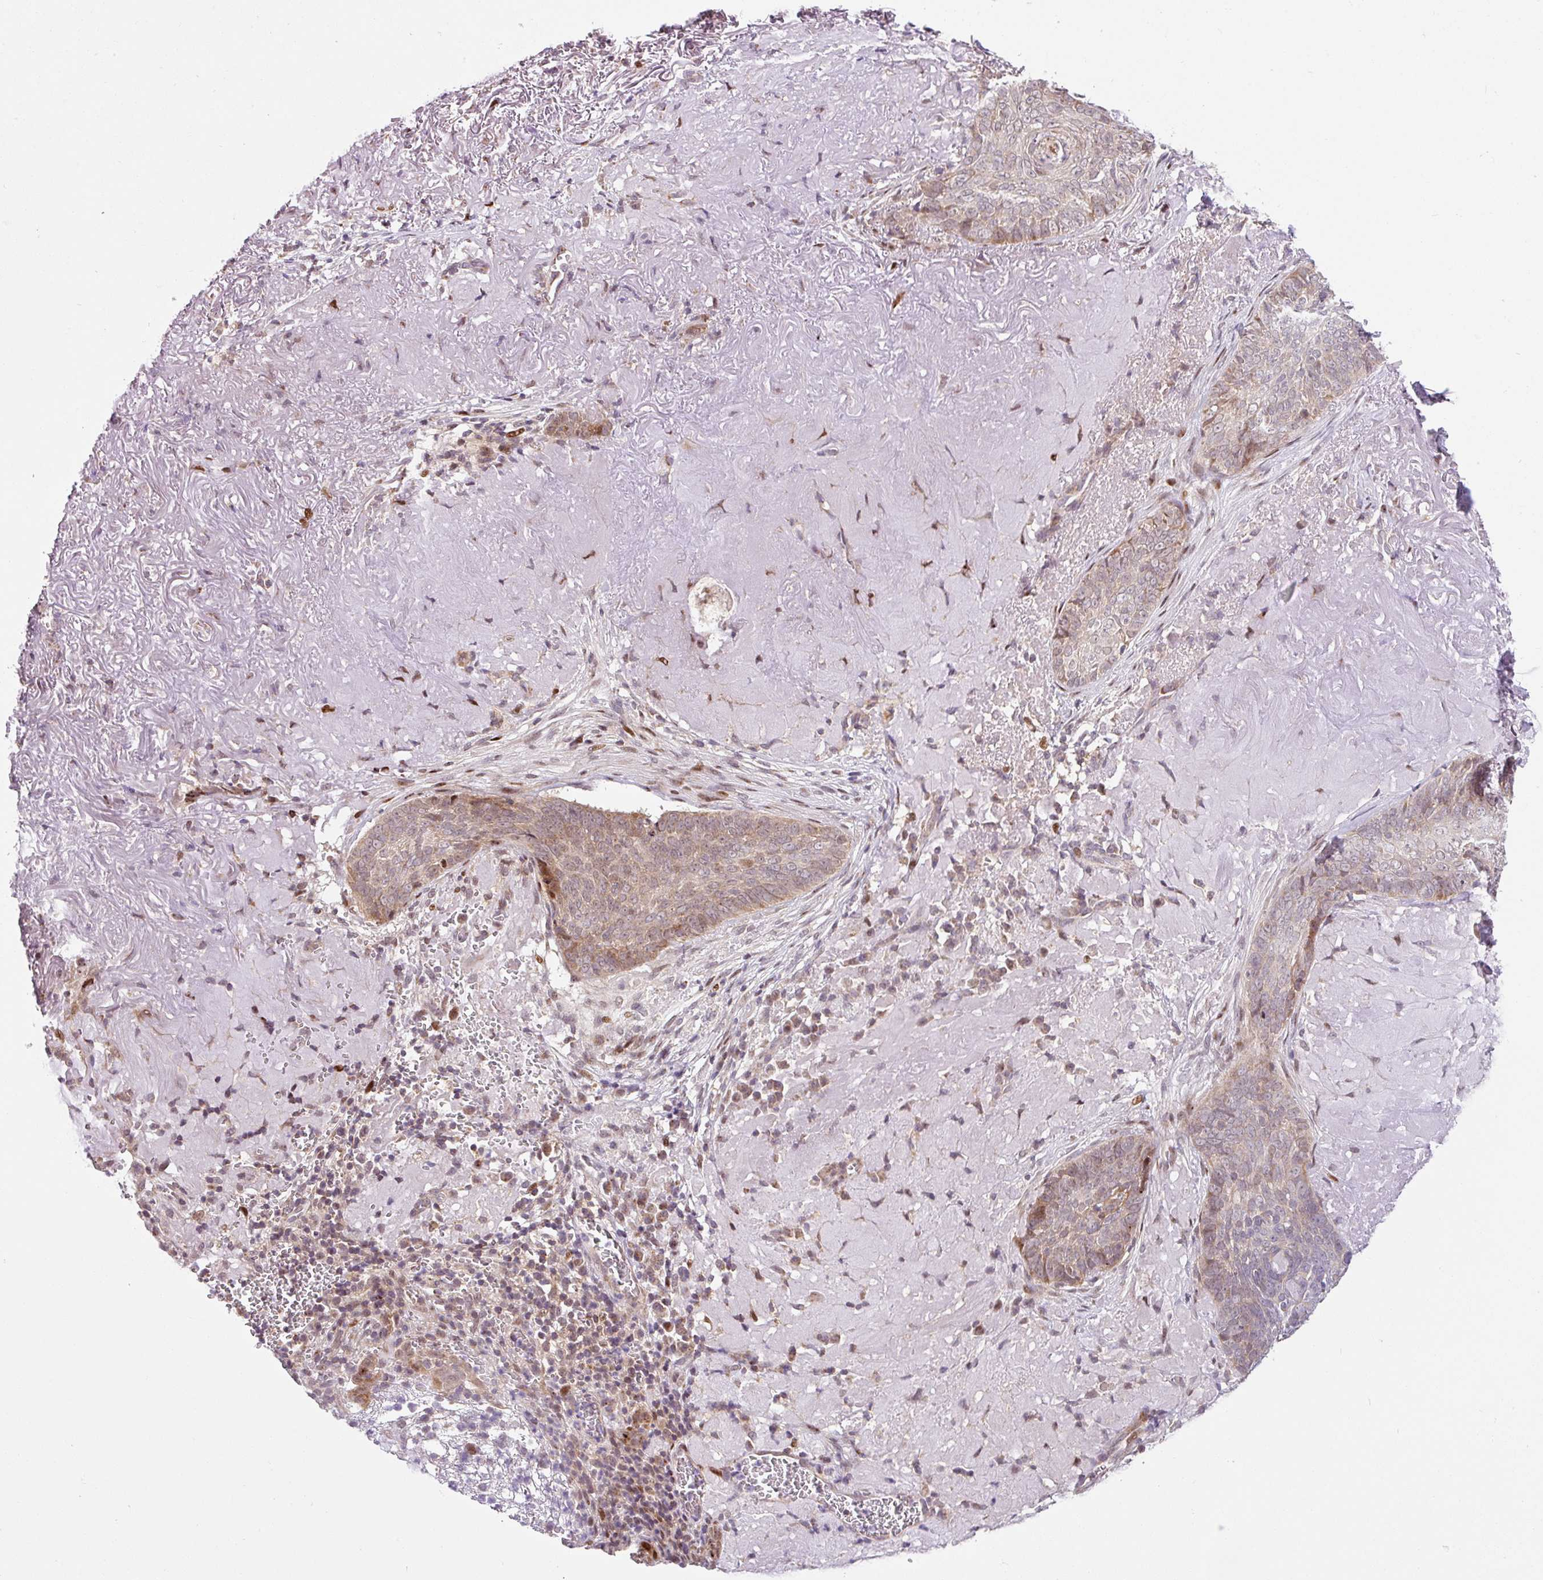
{"staining": {"intensity": "moderate", "quantity": "<25%", "location": "cytoplasmic/membranous"}, "tissue": "skin cancer", "cell_type": "Tumor cells", "image_type": "cancer", "snomed": [{"axis": "morphology", "description": "Basal cell carcinoma"}, {"axis": "topography", "description": "Skin"}, {"axis": "topography", "description": "Skin of face"}], "caption": "Protein staining shows moderate cytoplasmic/membranous staining in approximately <25% of tumor cells in skin cancer. The staining was performed using DAB (3,3'-diaminobenzidine) to visualize the protein expression in brown, while the nuclei were stained in blue with hematoxylin (Magnification: 20x).", "gene": "SARS2", "patient": {"sex": "female", "age": 95}}